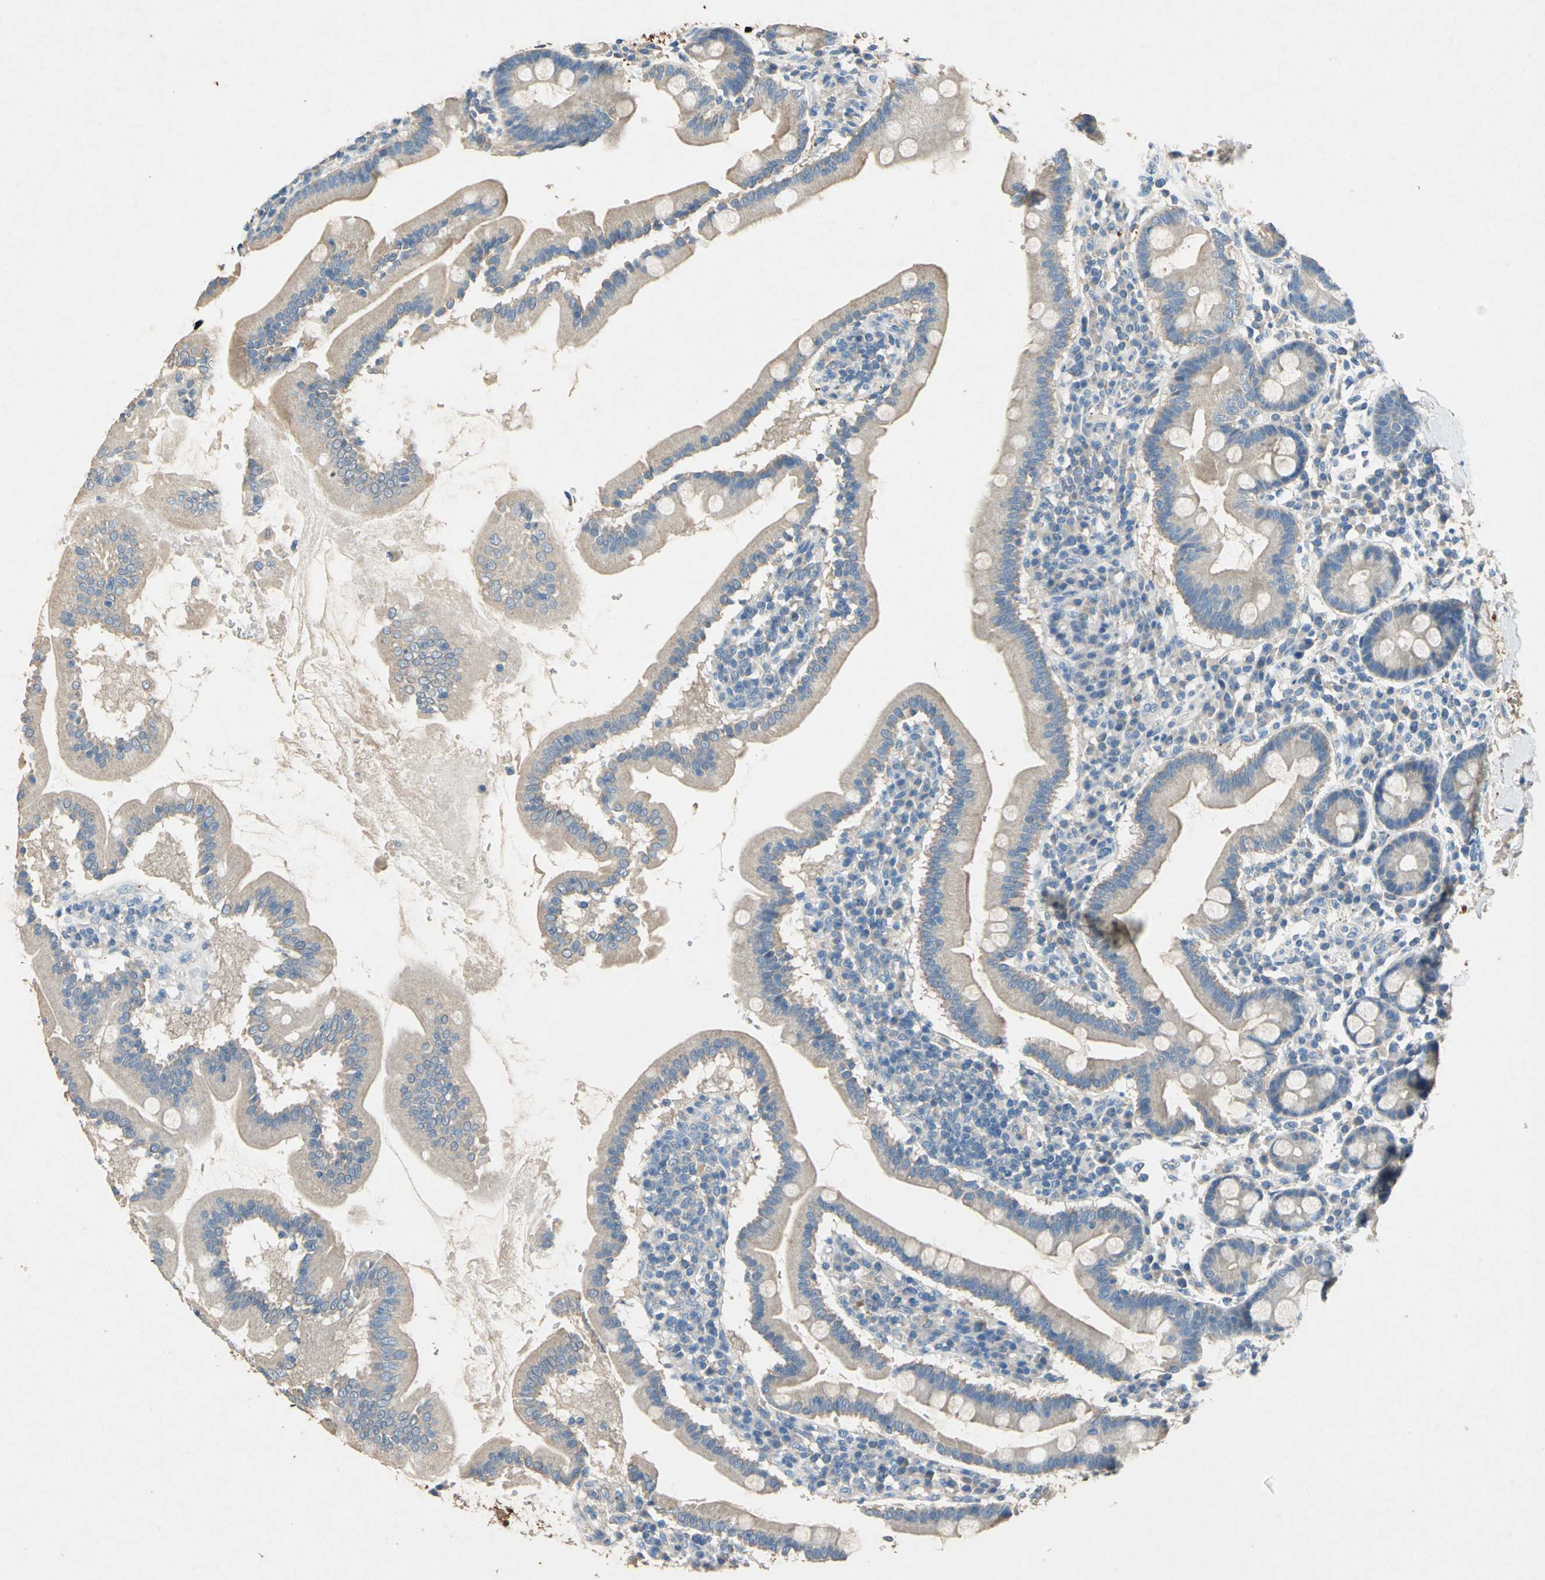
{"staining": {"intensity": "weak", "quantity": ">75%", "location": "cytoplasmic/membranous"}, "tissue": "duodenum", "cell_type": "Glandular cells", "image_type": "normal", "snomed": [{"axis": "morphology", "description": "Normal tissue, NOS"}, {"axis": "topography", "description": "Duodenum"}], "caption": "Benign duodenum displays weak cytoplasmic/membranous expression in approximately >75% of glandular cells, visualized by immunohistochemistry. (DAB IHC with brightfield microscopy, high magnification).", "gene": "ADAMTS5", "patient": {"sex": "male", "age": 50}}